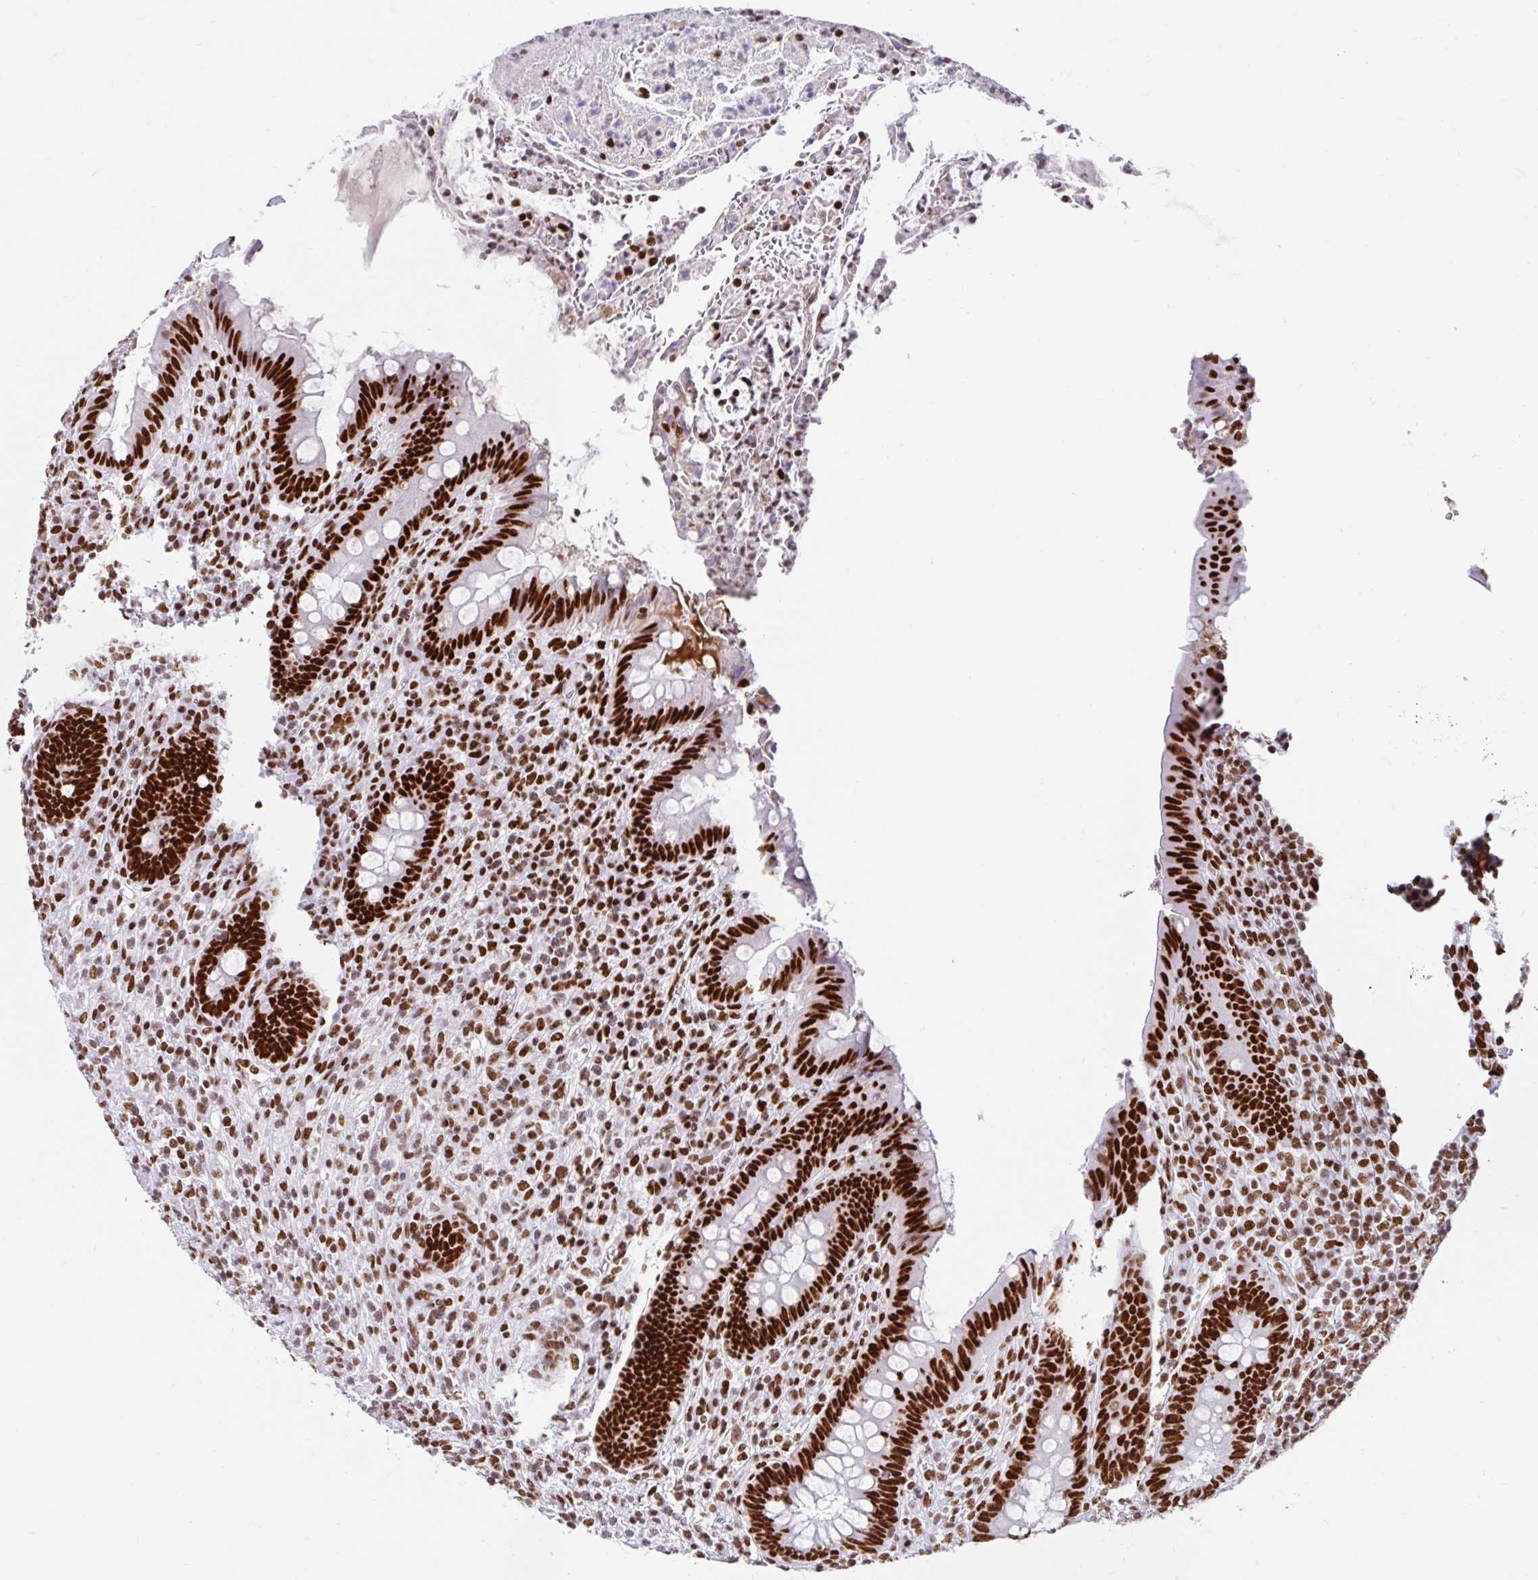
{"staining": {"intensity": "strong", "quantity": ">75%", "location": "nuclear"}, "tissue": "appendix", "cell_type": "Glandular cells", "image_type": "normal", "snomed": [{"axis": "morphology", "description": "Normal tissue, NOS"}, {"axis": "topography", "description": "Appendix"}], "caption": "Glandular cells show high levels of strong nuclear staining in about >75% of cells in unremarkable human appendix. (brown staining indicates protein expression, while blue staining denotes nuclei).", "gene": "KHDRBS1", "patient": {"sex": "female", "age": 43}}